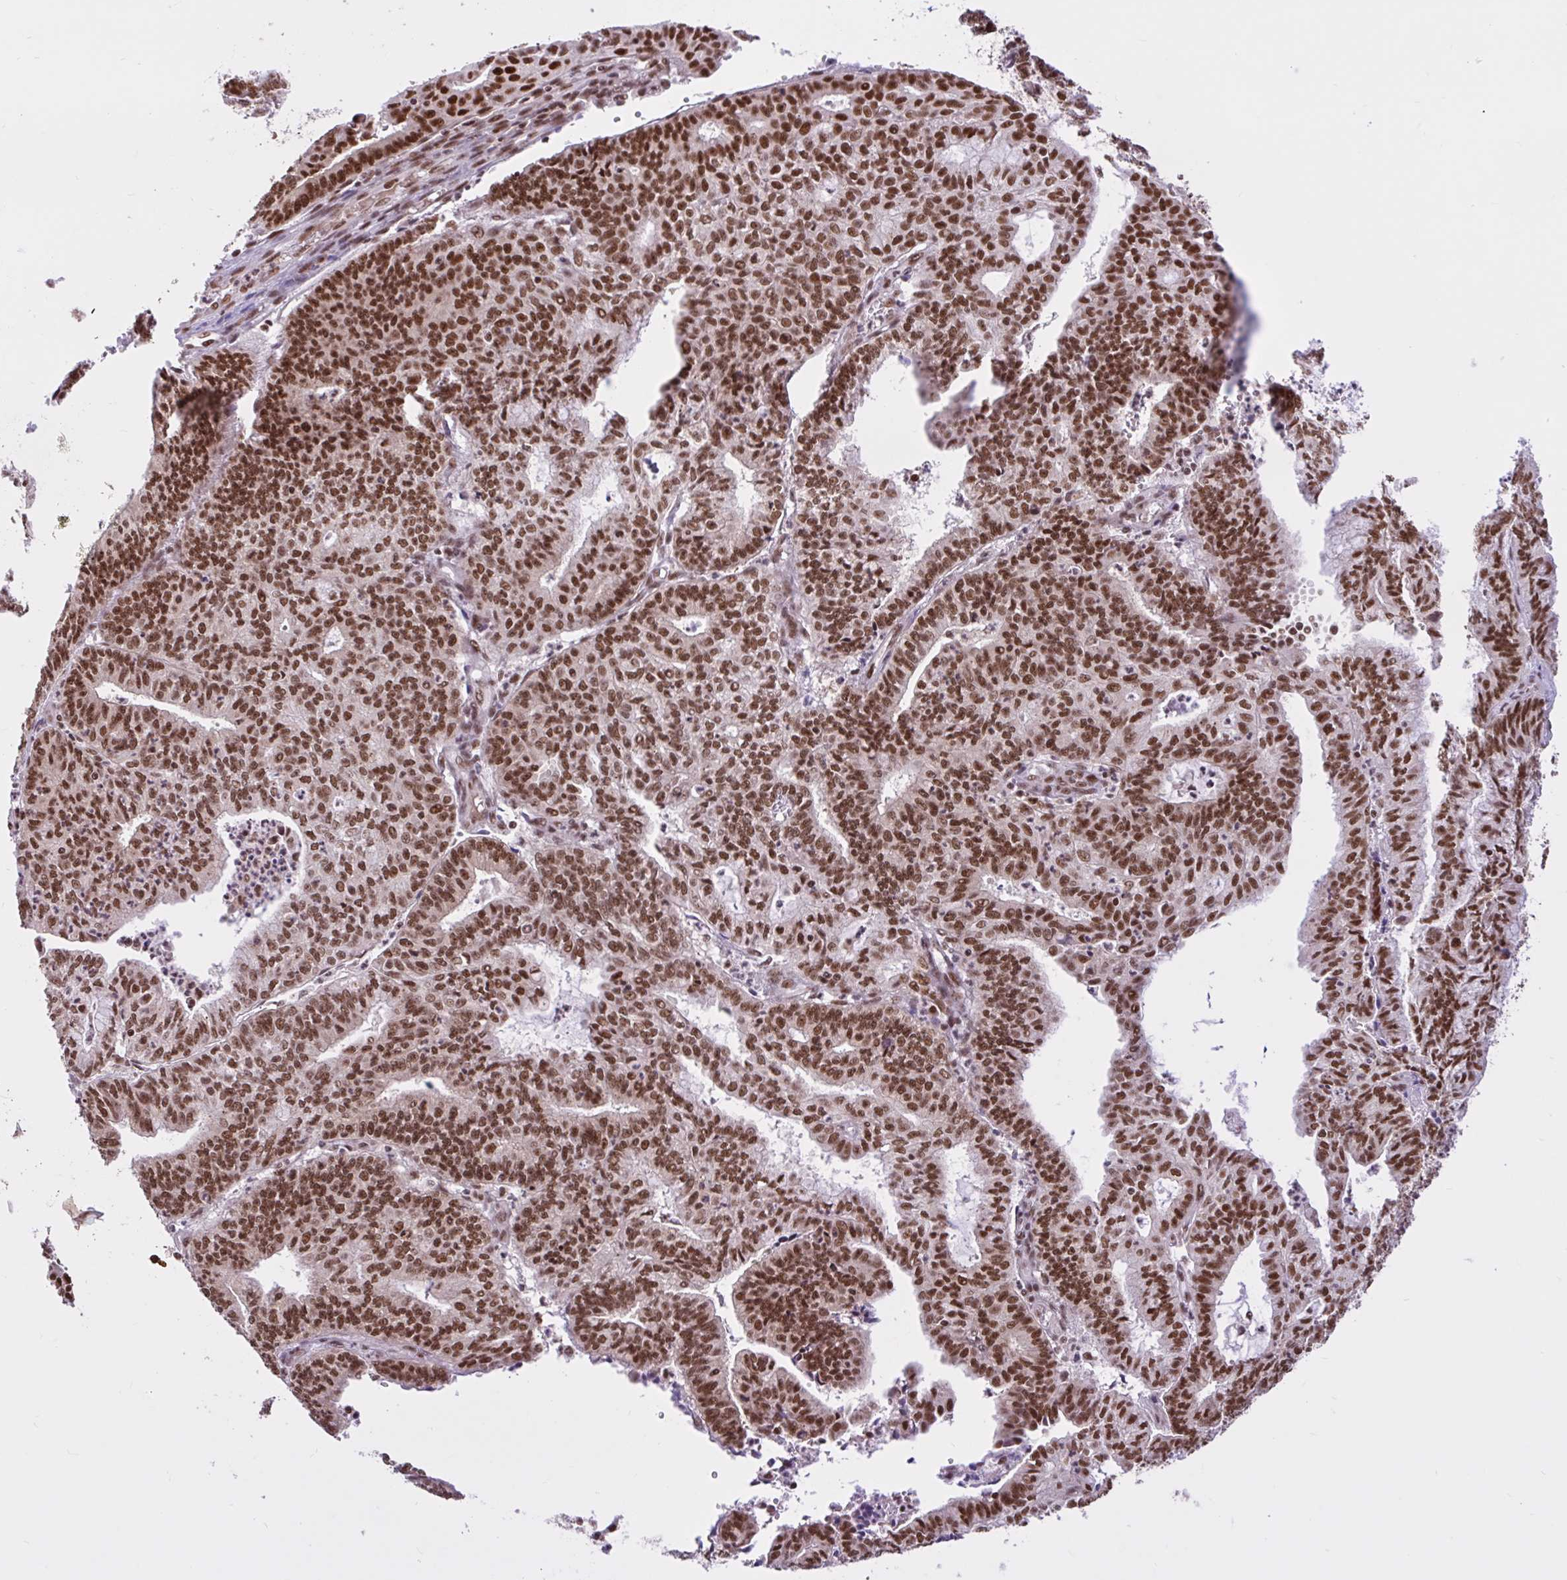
{"staining": {"intensity": "moderate", "quantity": ">75%", "location": "nuclear"}, "tissue": "endometrial cancer", "cell_type": "Tumor cells", "image_type": "cancer", "snomed": [{"axis": "morphology", "description": "Adenocarcinoma, NOS"}, {"axis": "topography", "description": "Endometrium"}], "caption": "This is an image of immunohistochemistry (IHC) staining of adenocarcinoma (endometrial), which shows moderate expression in the nuclear of tumor cells.", "gene": "CCDC12", "patient": {"sex": "female", "age": 61}}